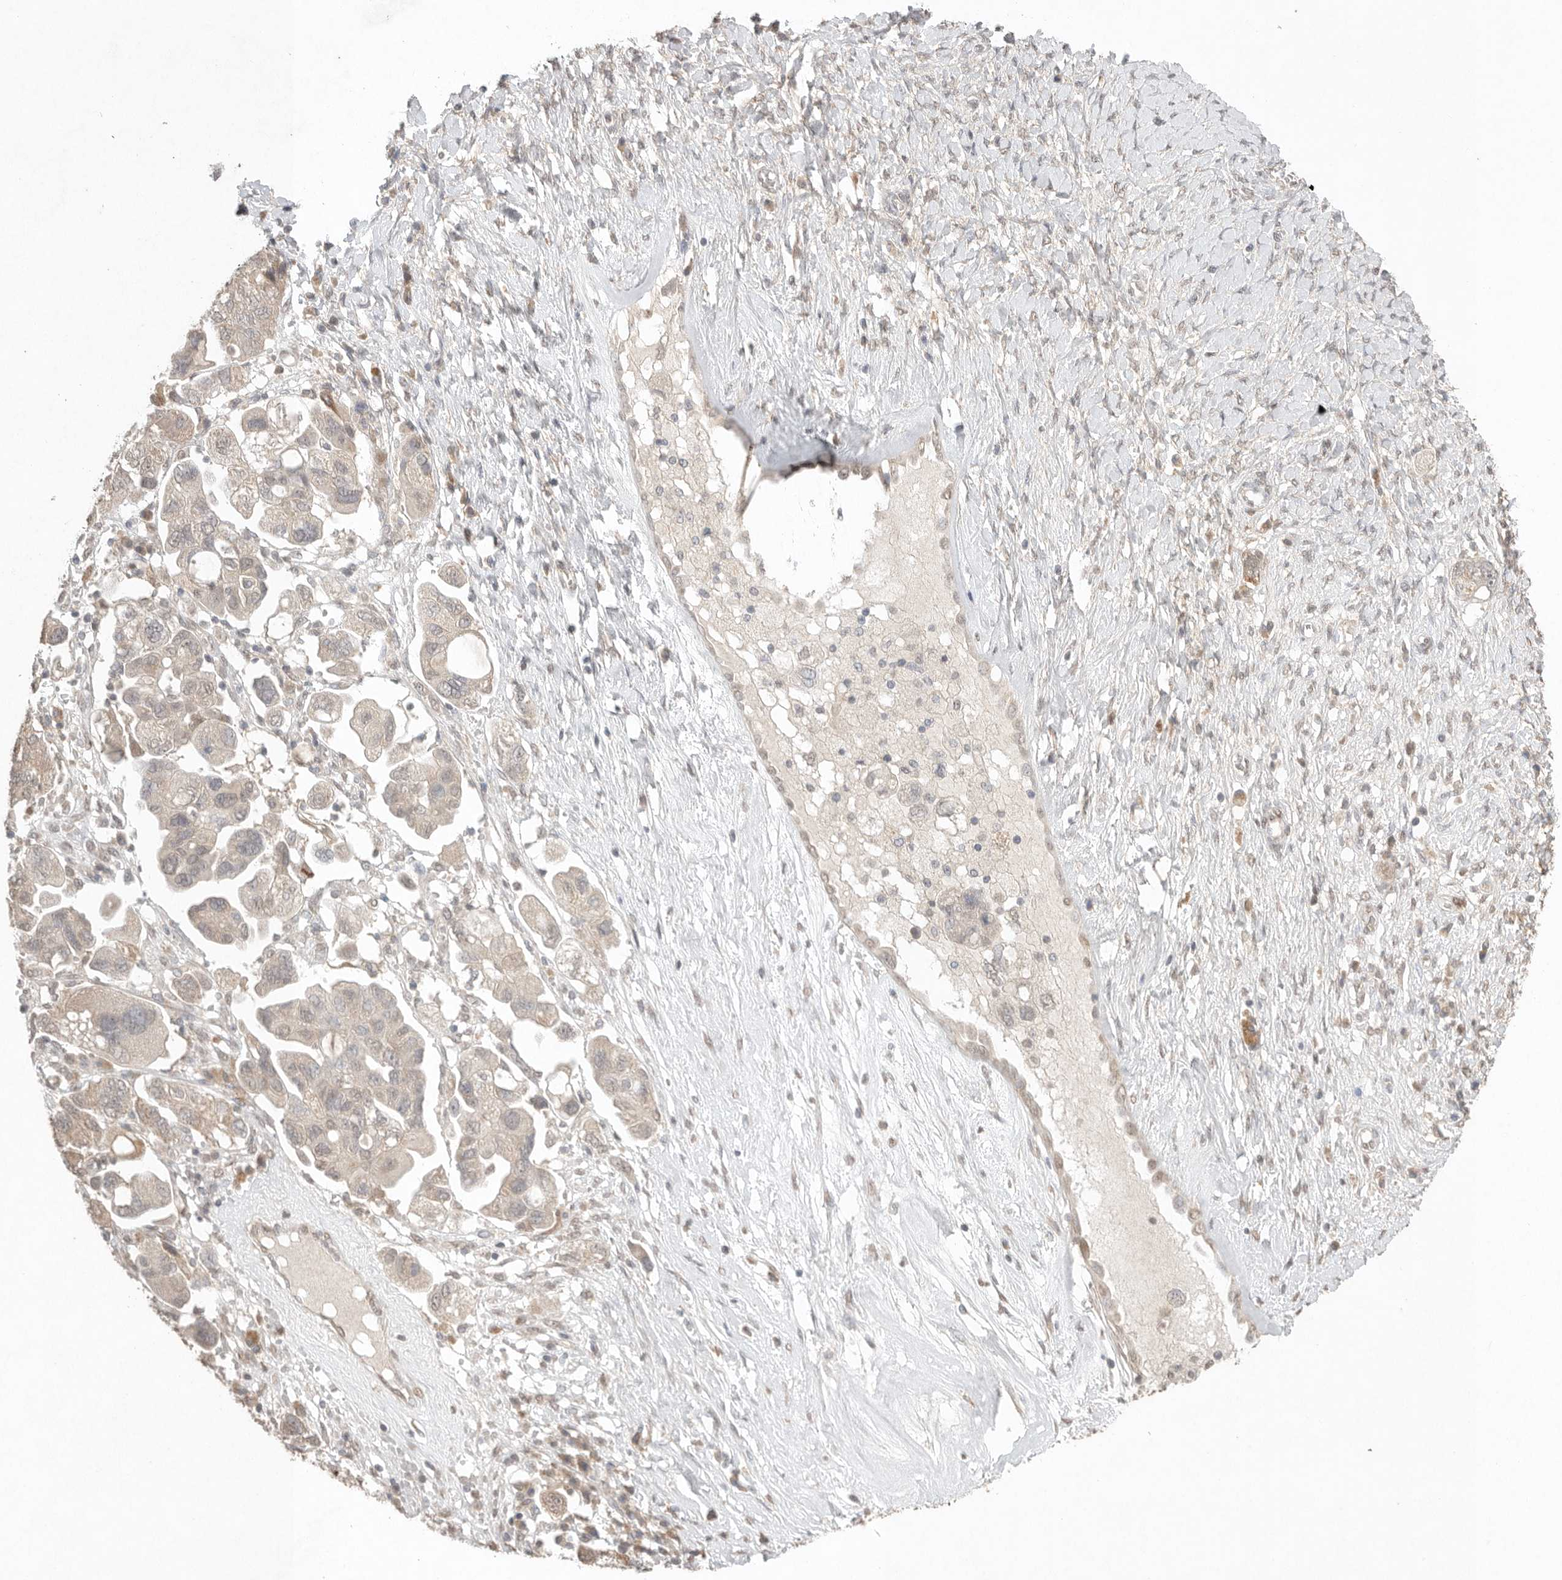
{"staining": {"intensity": "negative", "quantity": "none", "location": "none"}, "tissue": "ovarian cancer", "cell_type": "Tumor cells", "image_type": "cancer", "snomed": [{"axis": "morphology", "description": "Carcinoma, NOS"}, {"axis": "morphology", "description": "Cystadenocarcinoma, serous, NOS"}, {"axis": "topography", "description": "Ovary"}], "caption": "Image shows no protein staining in tumor cells of ovarian cancer (carcinoma) tissue.", "gene": "KLK5", "patient": {"sex": "female", "age": 69}}